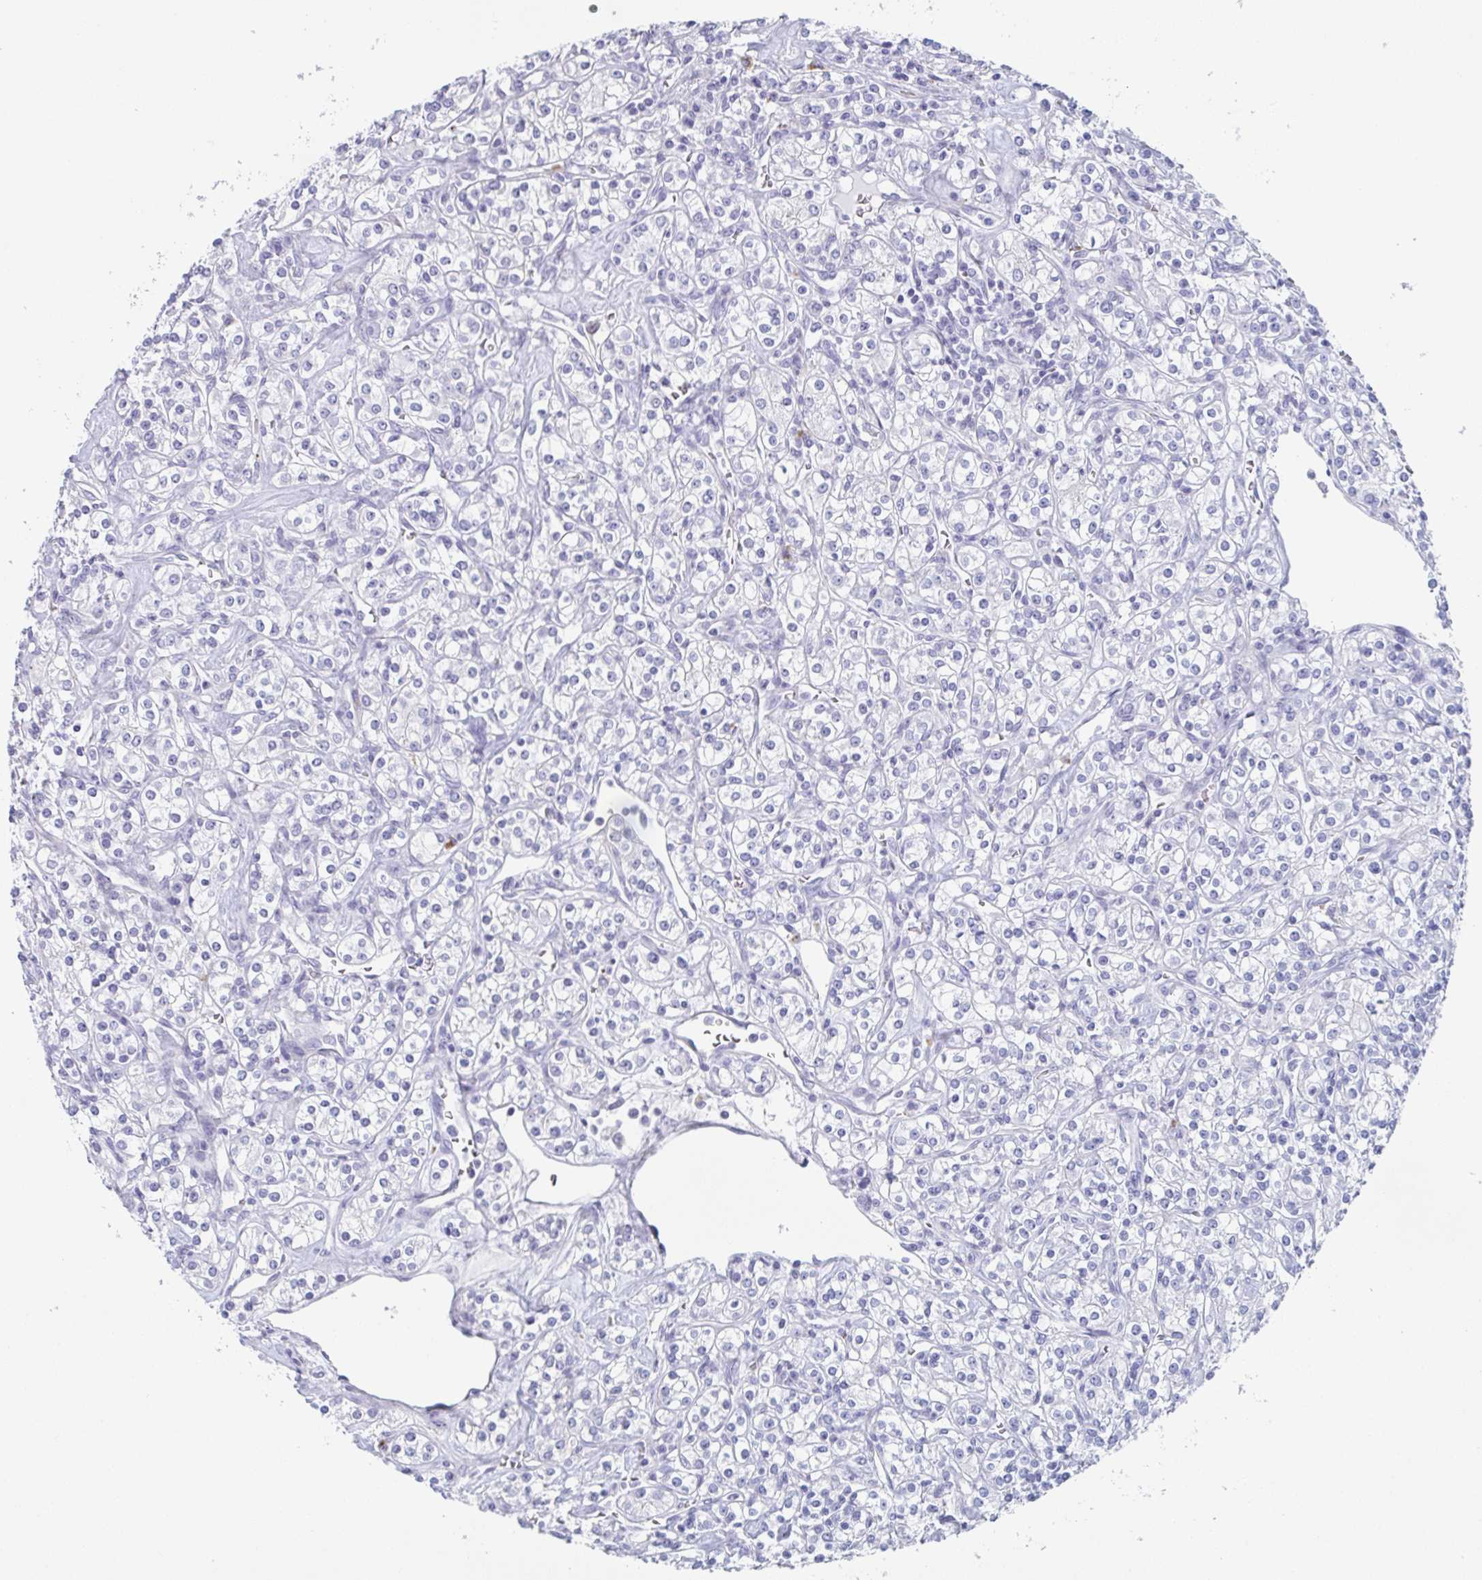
{"staining": {"intensity": "negative", "quantity": "none", "location": "none"}, "tissue": "renal cancer", "cell_type": "Tumor cells", "image_type": "cancer", "snomed": [{"axis": "morphology", "description": "Adenocarcinoma, NOS"}, {"axis": "topography", "description": "Kidney"}], "caption": "Tumor cells are negative for protein expression in human adenocarcinoma (renal). (IHC, brightfield microscopy, high magnification).", "gene": "TAGLN3", "patient": {"sex": "male", "age": 77}}